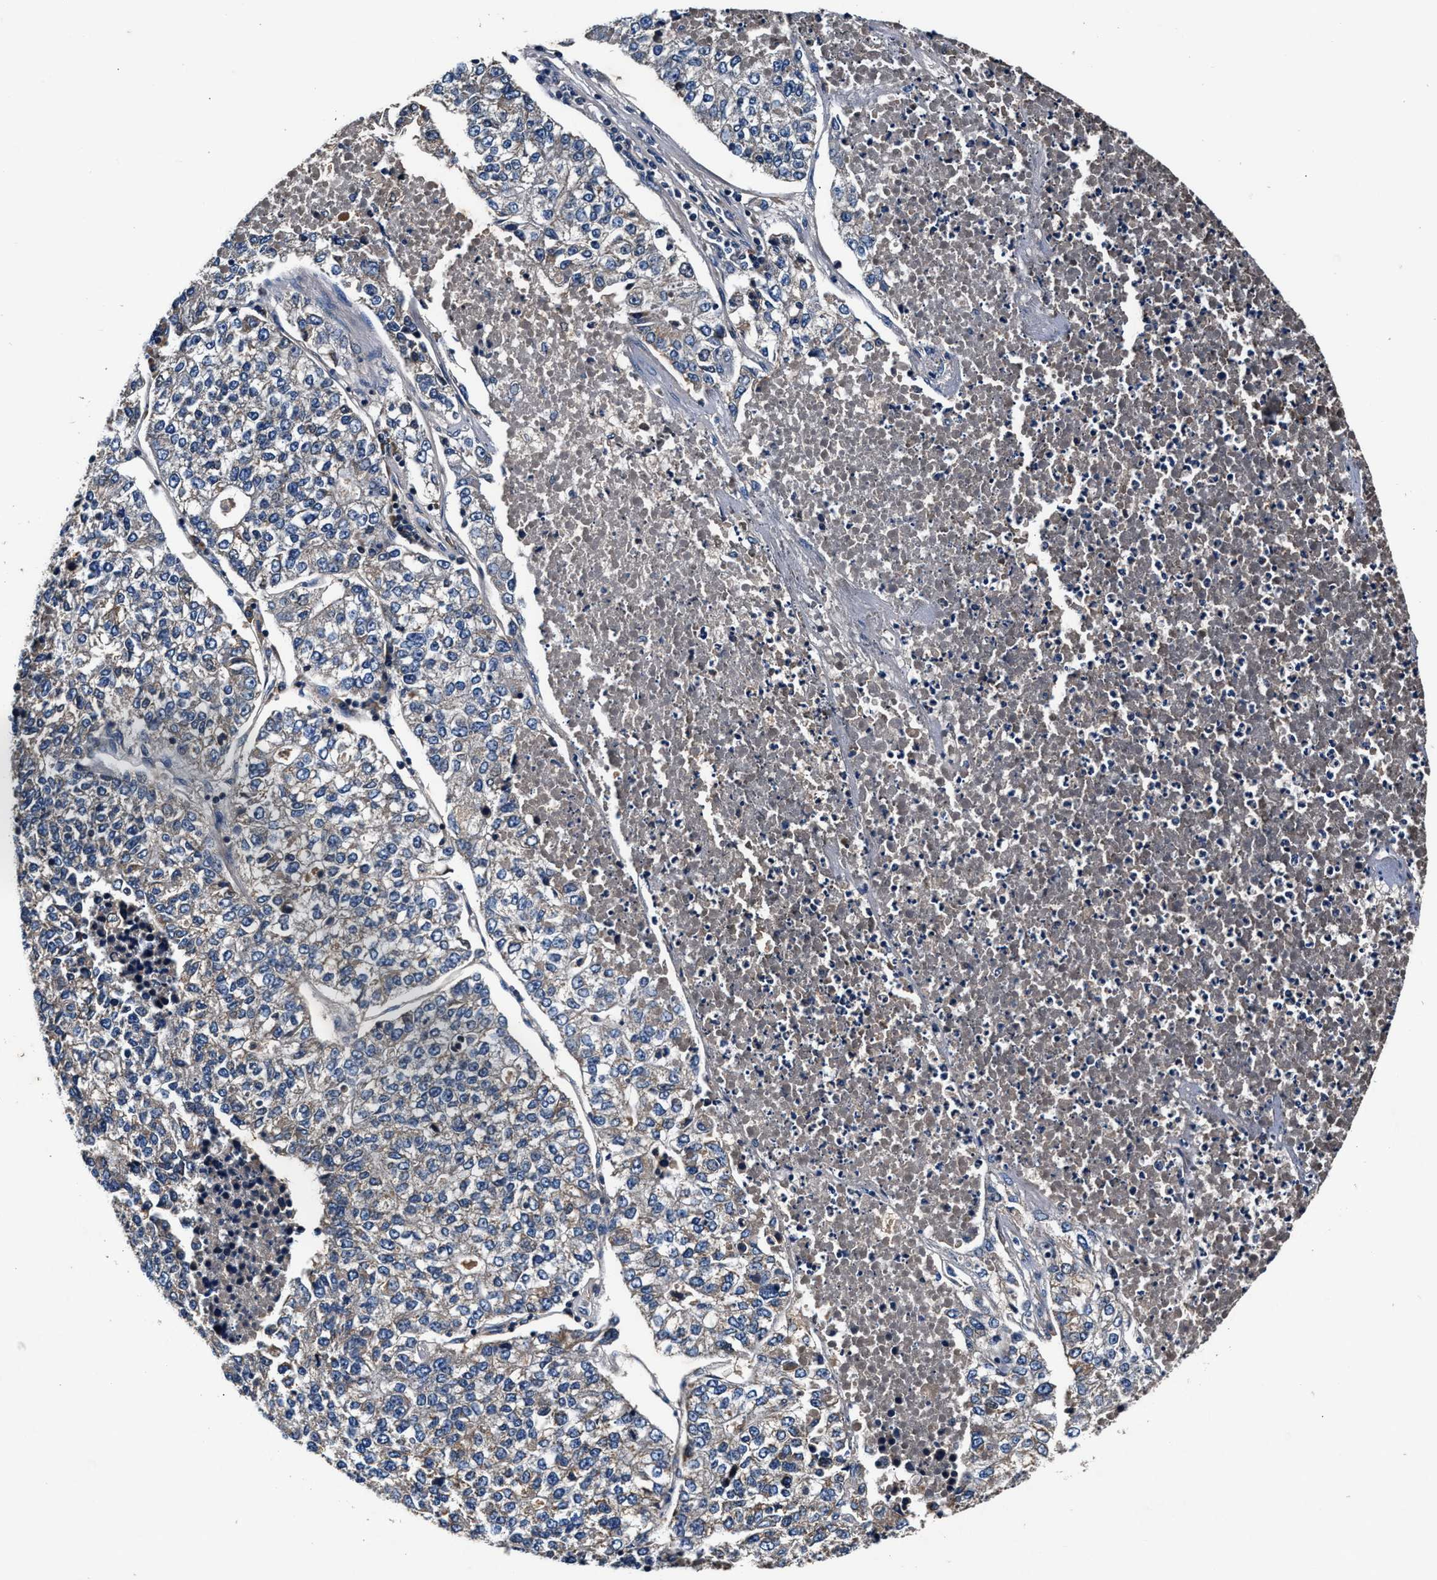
{"staining": {"intensity": "weak", "quantity": ">75%", "location": "cytoplasmic/membranous"}, "tissue": "lung cancer", "cell_type": "Tumor cells", "image_type": "cancer", "snomed": [{"axis": "morphology", "description": "Adenocarcinoma, NOS"}, {"axis": "topography", "description": "Lung"}], "caption": "The immunohistochemical stain shows weak cytoplasmic/membranous positivity in tumor cells of lung adenocarcinoma tissue.", "gene": "IMMT", "patient": {"sex": "male", "age": 49}}